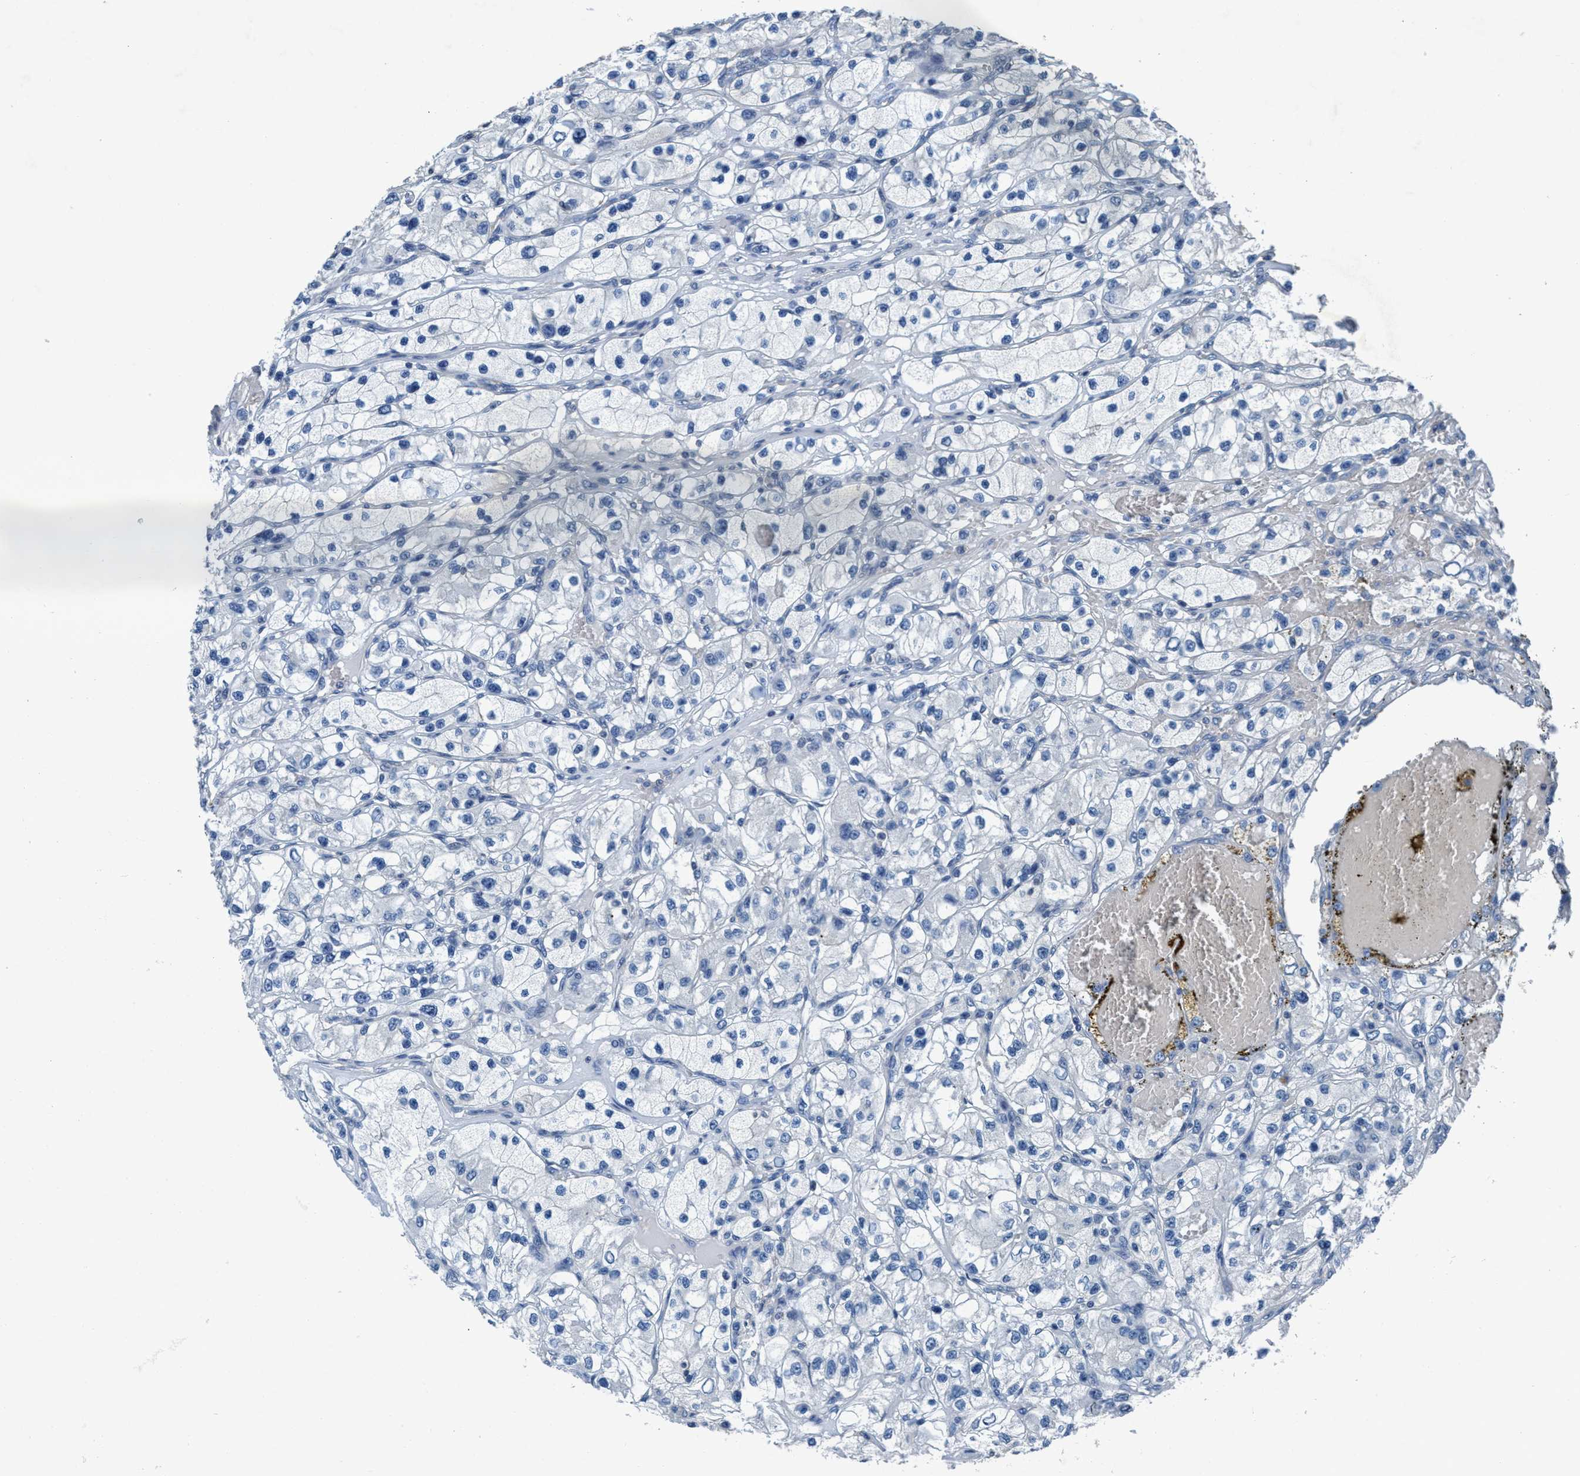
{"staining": {"intensity": "negative", "quantity": "none", "location": "none"}, "tissue": "renal cancer", "cell_type": "Tumor cells", "image_type": "cancer", "snomed": [{"axis": "morphology", "description": "Adenocarcinoma, NOS"}, {"axis": "topography", "description": "Kidney"}], "caption": "IHC histopathology image of neoplastic tissue: human renal cancer (adenocarcinoma) stained with DAB reveals no significant protein positivity in tumor cells.", "gene": "ANKFN1", "patient": {"sex": "female", "age": 57}}